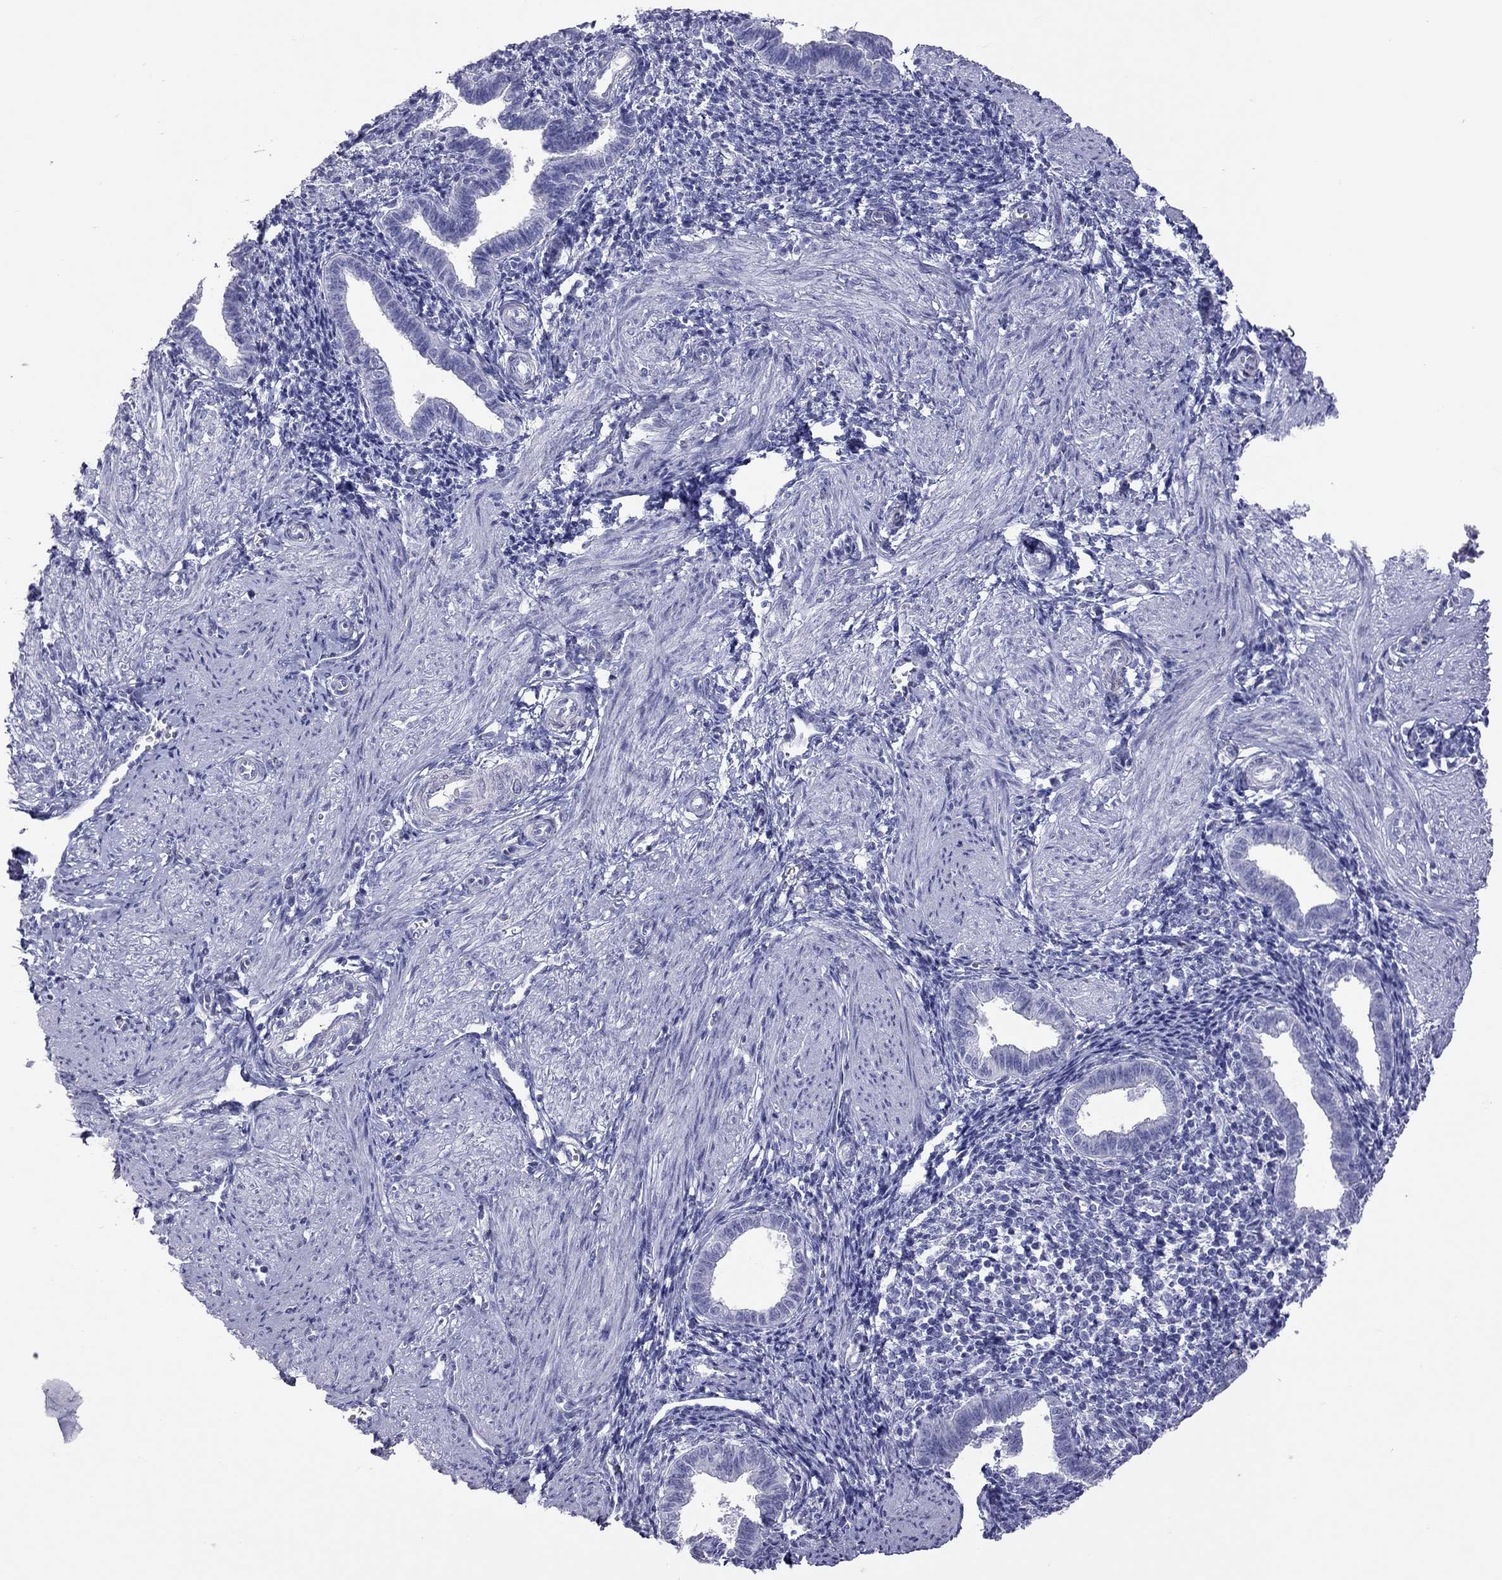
{"staining": {"intensity": "negative", "quantity": "none", "location": "none"}, "tissue": "endometrium", "cell_type": "Cells in endometrial stroma", "image_type": "normal", "snomed": [{"axis": "morphology", "description": "Normal tissue, NOS"}, {"axis": "topography", "description": "Endometrium"}], "caption": "Protein analysis of normal endometrium shows no significant staining in cells in endometrial stroma.", "gene": "STAG3", "patient": {"sex": "female", "age": 37}}